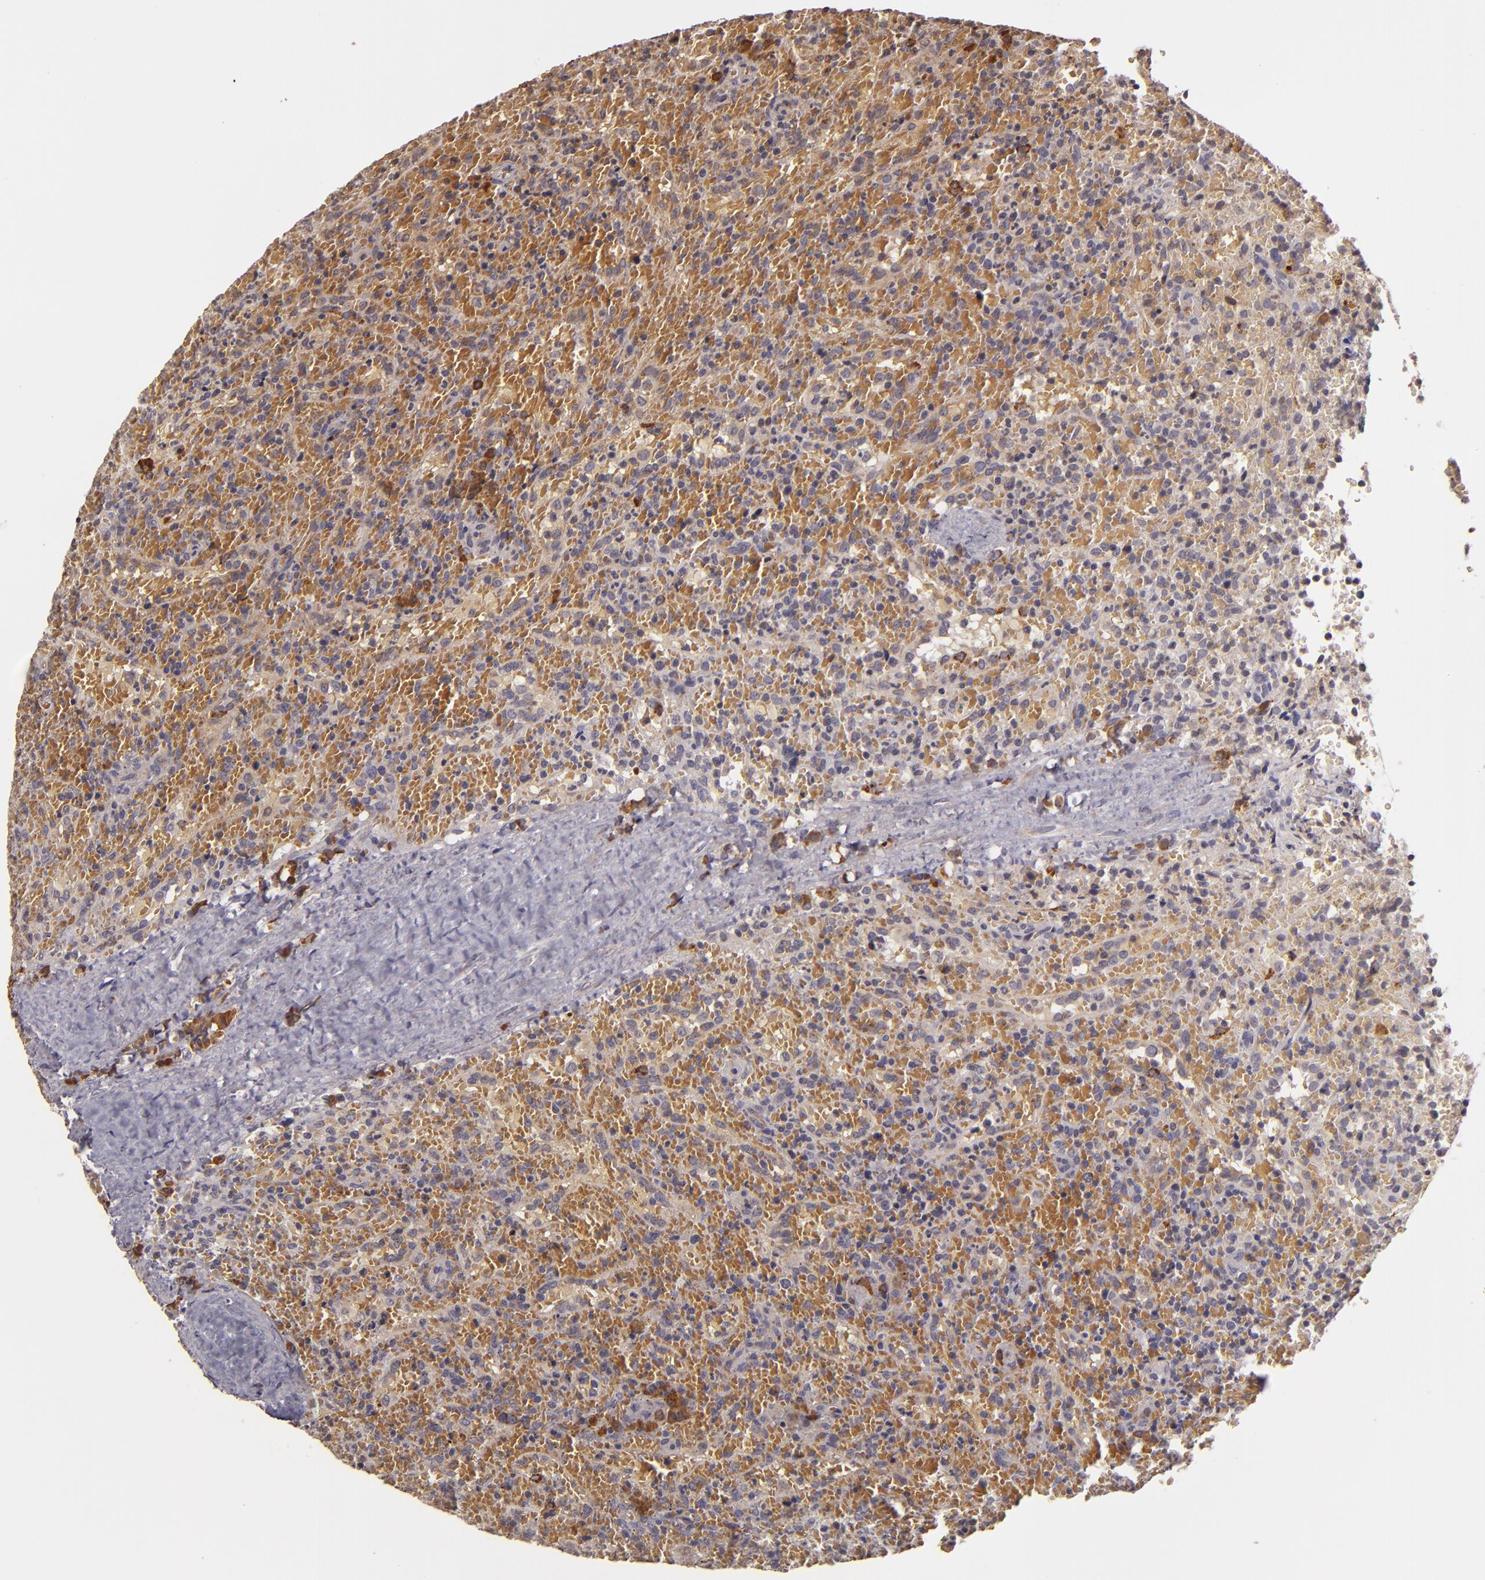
{"staining": {"intensity": "weak", "quantity": "25%-75%", "location": "cytoplasmic/membranous"}, "tissue": "lymphoma", "cell_type": "Tumor cells", "image_type": "cancer", "snomed": [{"axis": "morphology", "description": "Malignant lymphoma, non-Hodgkin's type, High grade"}, {"axis": "topography", "description": "Spleen"}, {"axis": "topography", "description": "Lymph node"}], "caption": "A brown stain highlights weak cytoplasmic/membranous positivity of a protein in lymphoma tumor cells.", "gene": "ABL1", "patient": {"sex": "female", "age": 70}}